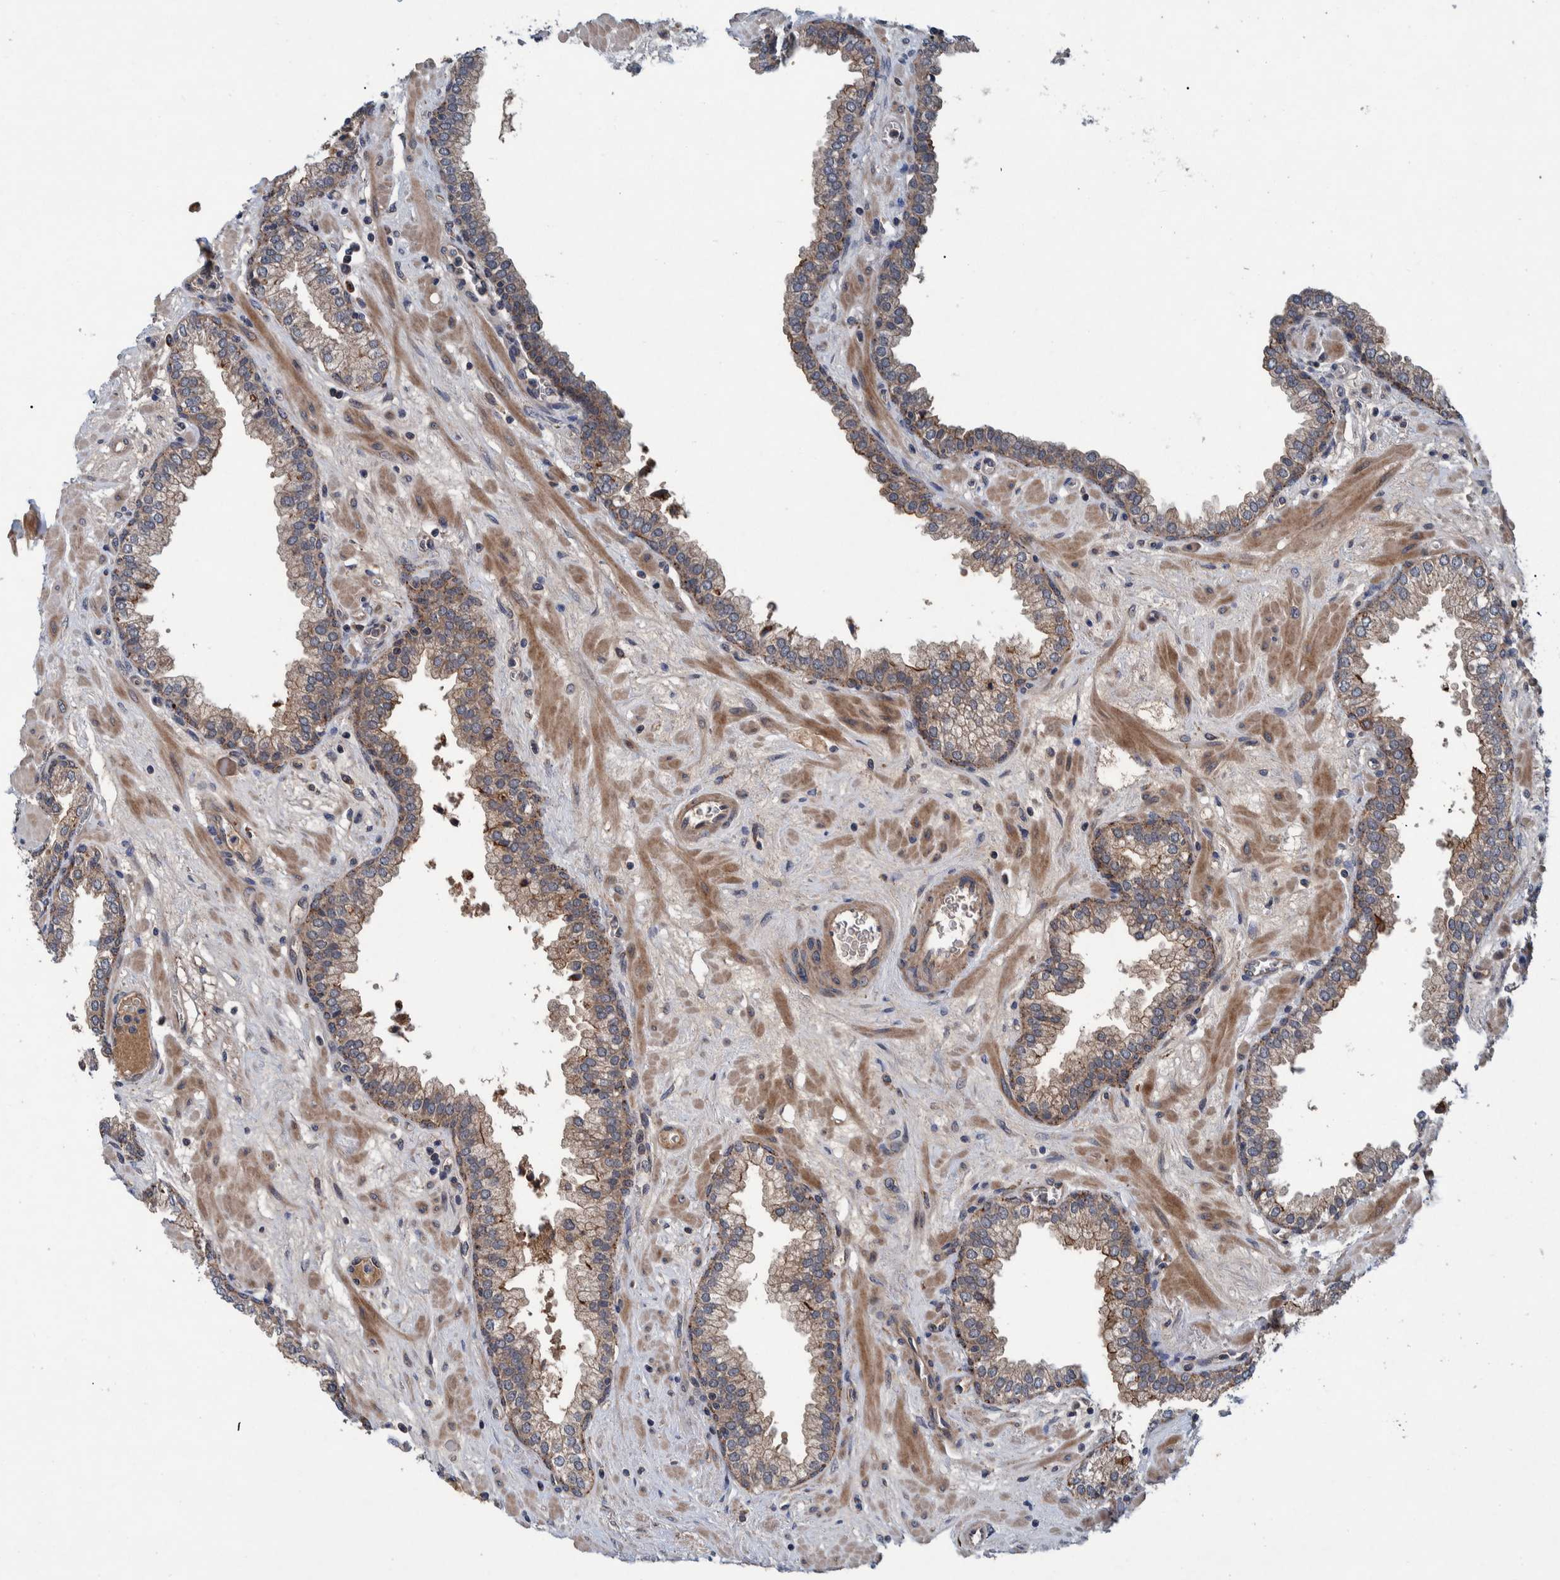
{"staining": {"intensity": "moderate", "quantity": ">75%", "location": "cytoplasmic/membranous"}, "tissue": "prostate", "cell_type": "Glandular cells", "image_type": "normal", "snomed": [{"axis": "morphology", "description": "Normal tissue, NOS"}, {"axis": "morphology", "description": "Urothelial carcinoma, Low grade"}, {"axis": "topography", "description": "Urinary bladder"}, {"axis": "topography", "description": "Prostate"}], "caption": "IHC histopathology image of benign prostate stained for a protein (brown), which exhibits medium levels of moderate cytoplasmic/membranous expression in about >75% of glandular cells.", "gene": "ITIH3", "patient": {"sex": "male", "age": 60}}